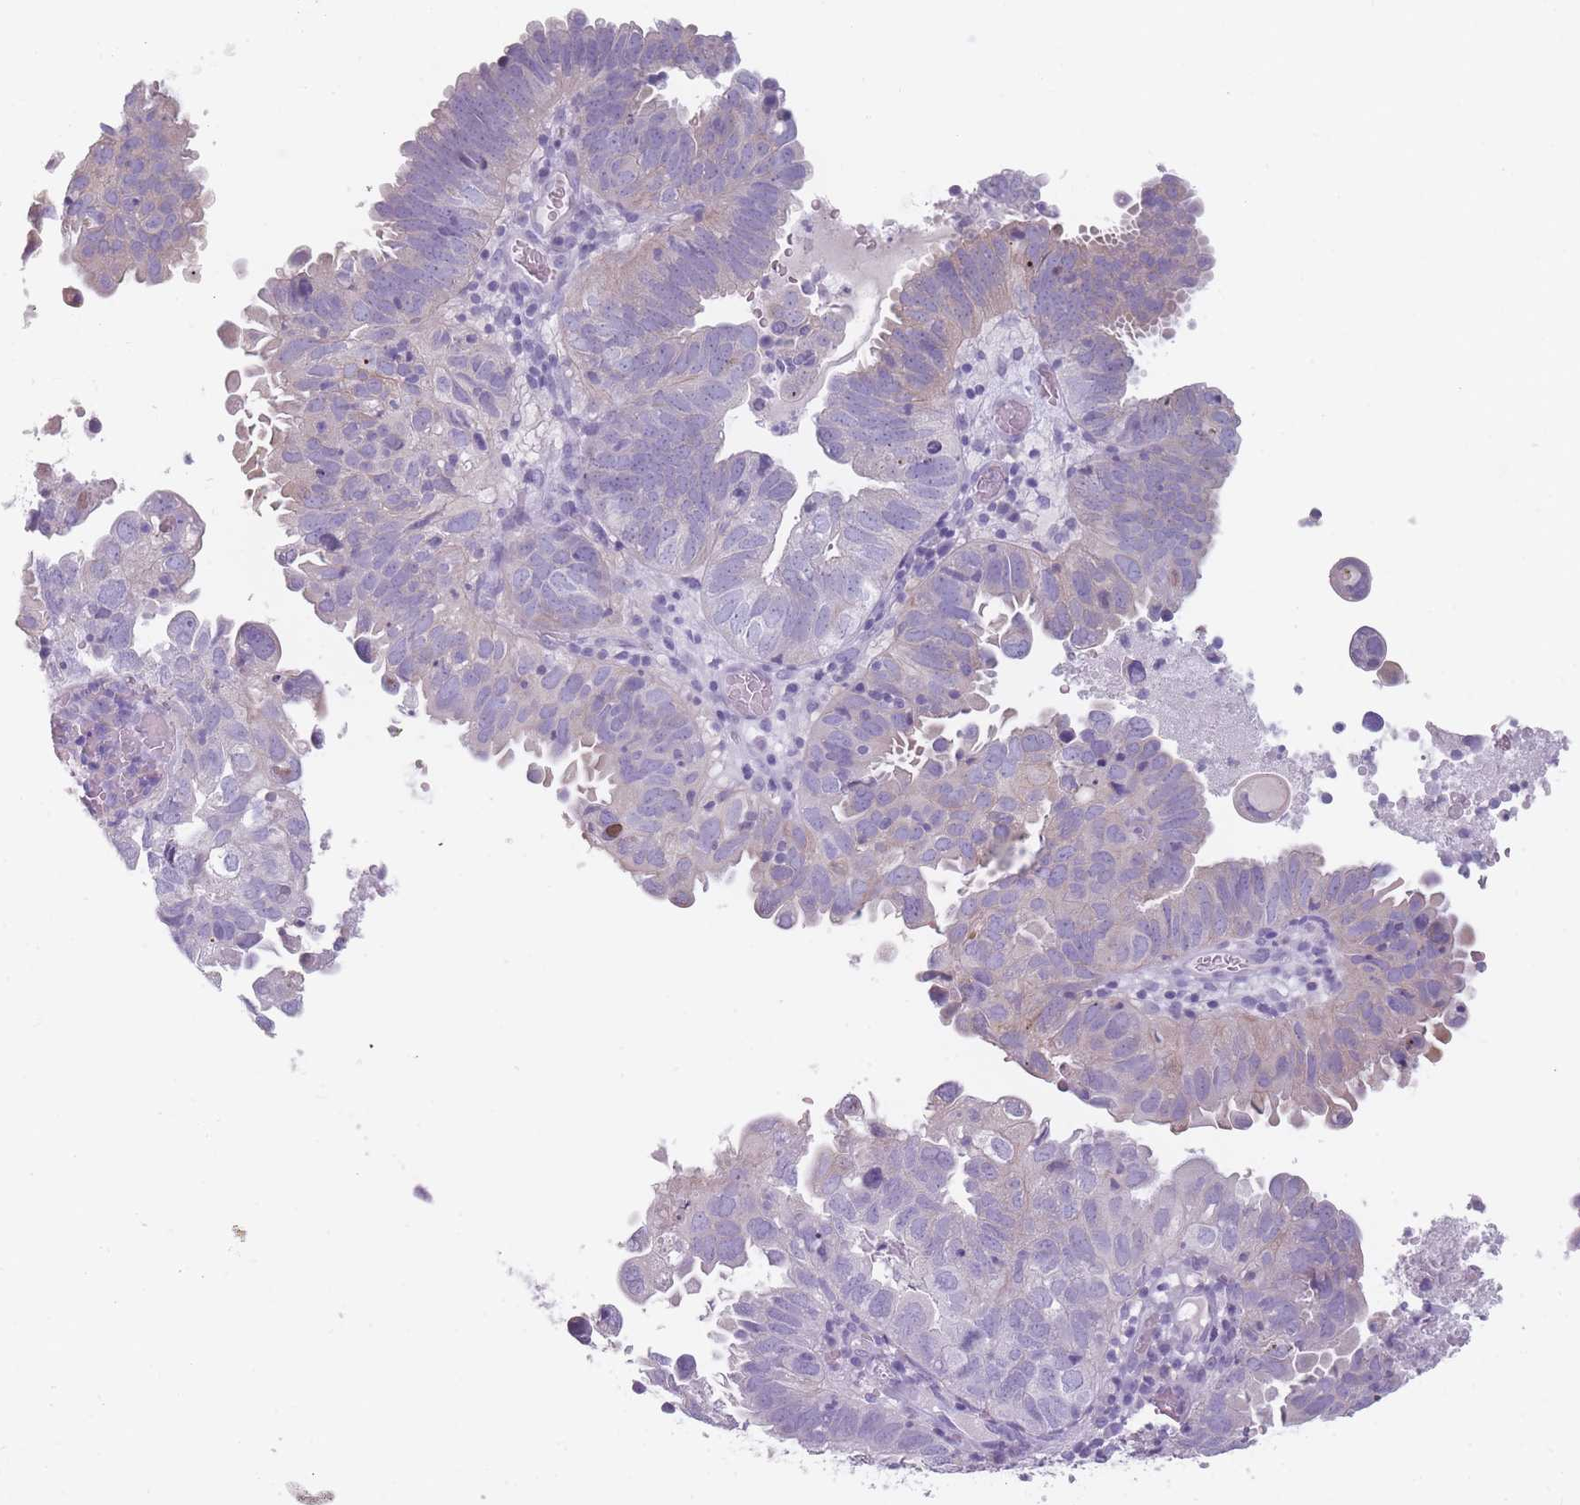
{"staining": {"intensity": "weak", "quantity": "<25%", "location": "cytoplasmic/membranous"}, "tissue": "endometrial cancer", "cell_type": "Tumor cells", "image_type": "cancer", "snomed": [{"axis": "morphology", "description": "Adenocarcinoma, NOS"}, {"axis": "topography", "description": "Uterus"}], "caption": "Micrograph shows no significant protein positivity in tumor cells of endometrial cancer (adenocarcinoma).", "gene": "PPFIA3", "patient": {"sex": "female", "age": 77}}